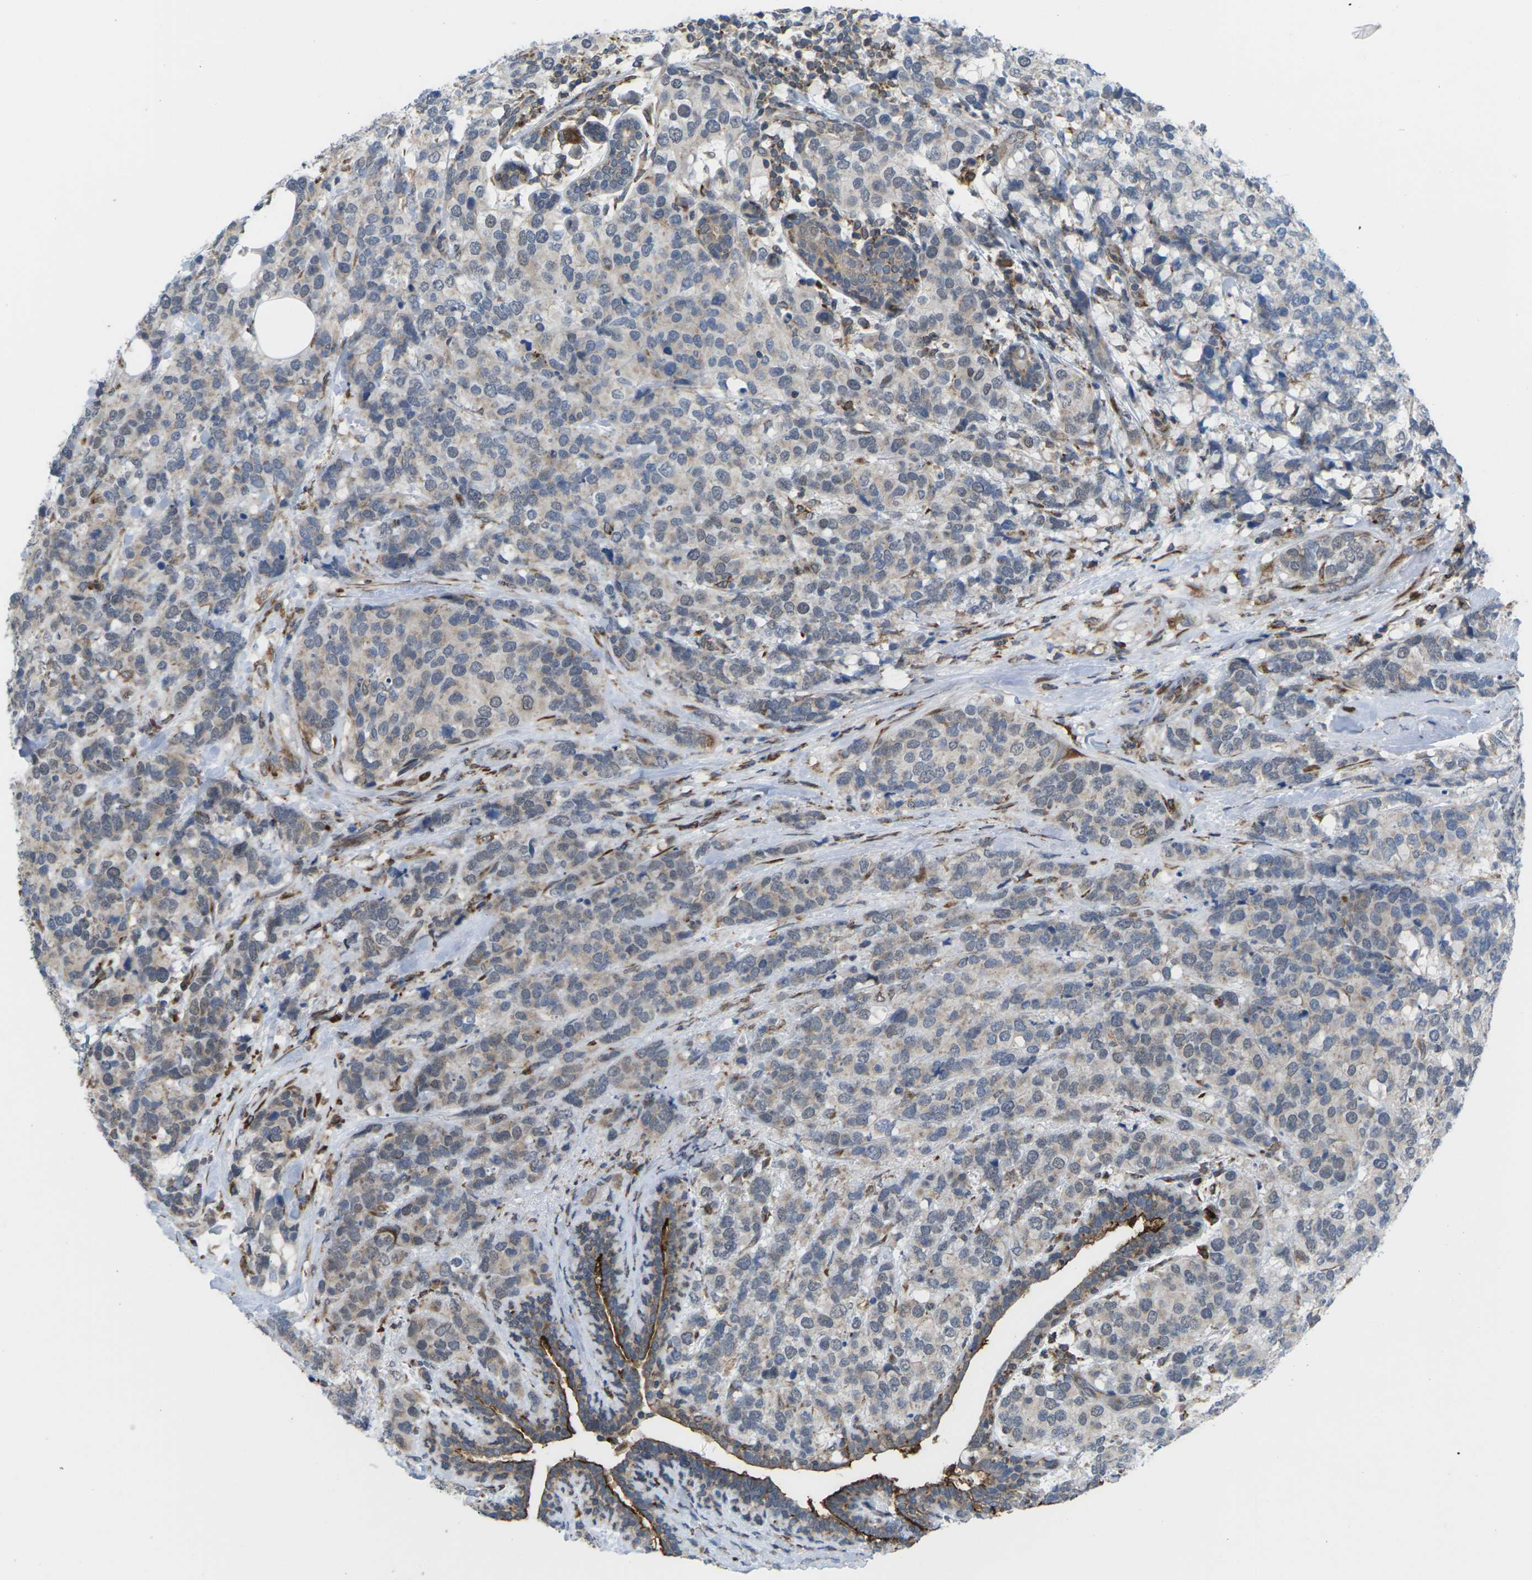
{"staining": {"intensity": "weak", "quantity": "25%-75%", "location": "cytoplasmic/membranous"}, "tissue": "breast cancer", "cell_type": "Tumor cells", "image_type": "cancer", "snomed": [{"axis": "morphology", "description": "Lobular carcinoma"}, {"axis": "topography", "description": "Breast"}], "caption": "Breast cancer (lobular carcinoma) stained for a protein exhibits weak cytoplasmic/membranous positivity in tumor cells. (Brightfield microscopy of DAB IHC at high magnification).", "gene": "PDZK1IP1", "patient": {"sex": "female", "age": 59}}